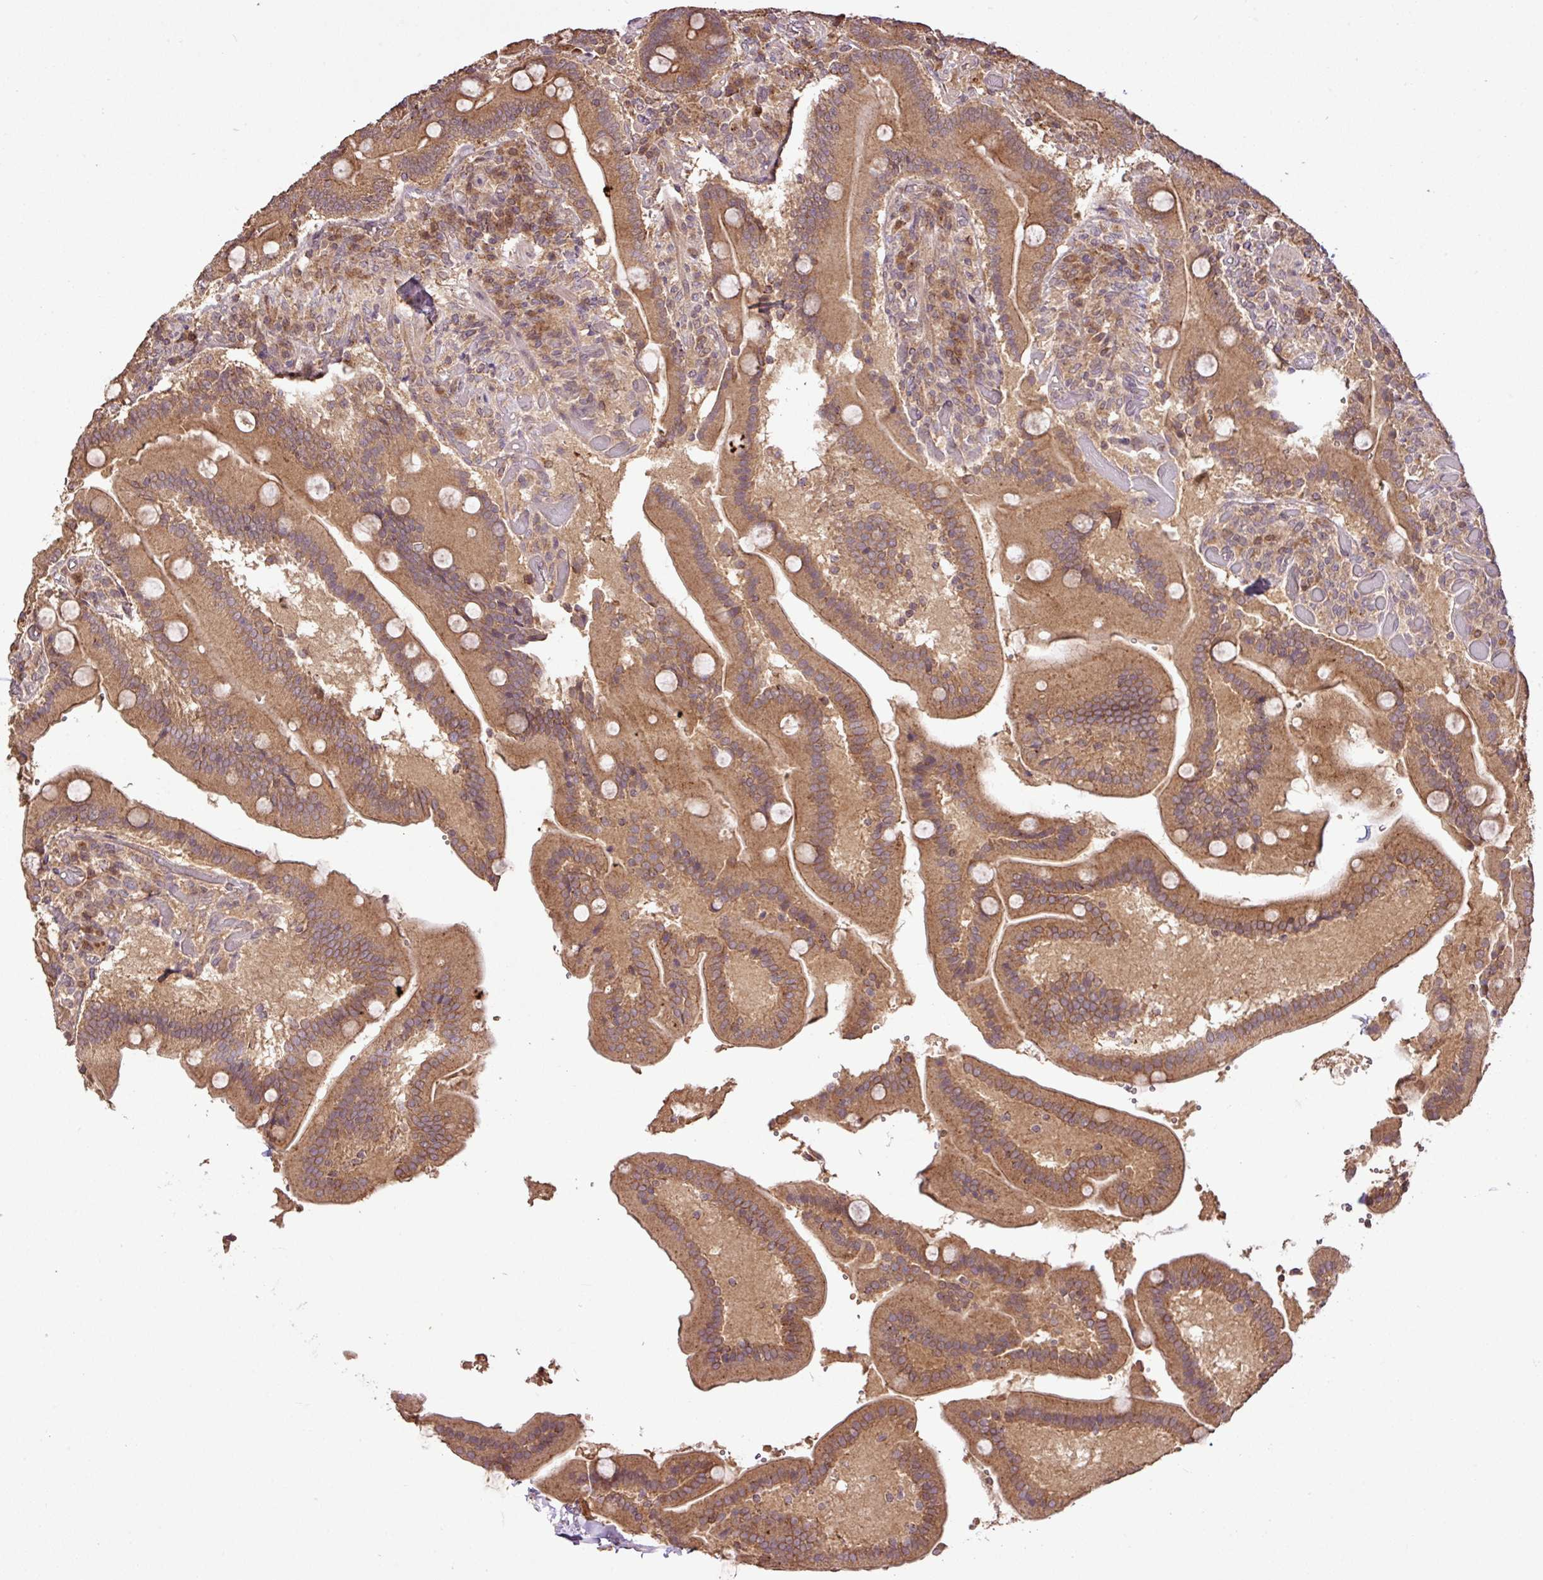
{"staining": {"intensity": "moderate", "quantity": ">75%", "location": "cytoplasmic/membranous"}, "tissue": "duodenum", "cell_type": "Glandular cells", "image_type": "normal", "snomed": [{"axis": "morphology", "description": "Normal tissue, NOS"}, {"axis": "topography", "description": "Duodenum"}], "caption": "Immunohistochemistry photomicrograph of normal duodenum: duodenum stained using IHC displays medium levels of moderate protein expression localized specifically in the cytoplasmic/membranous of glandular cells, appearing as a cytoplasmic/membranous brown color.", "gene": "FAIM", "patient": {"sex": "female", "age": 62}}